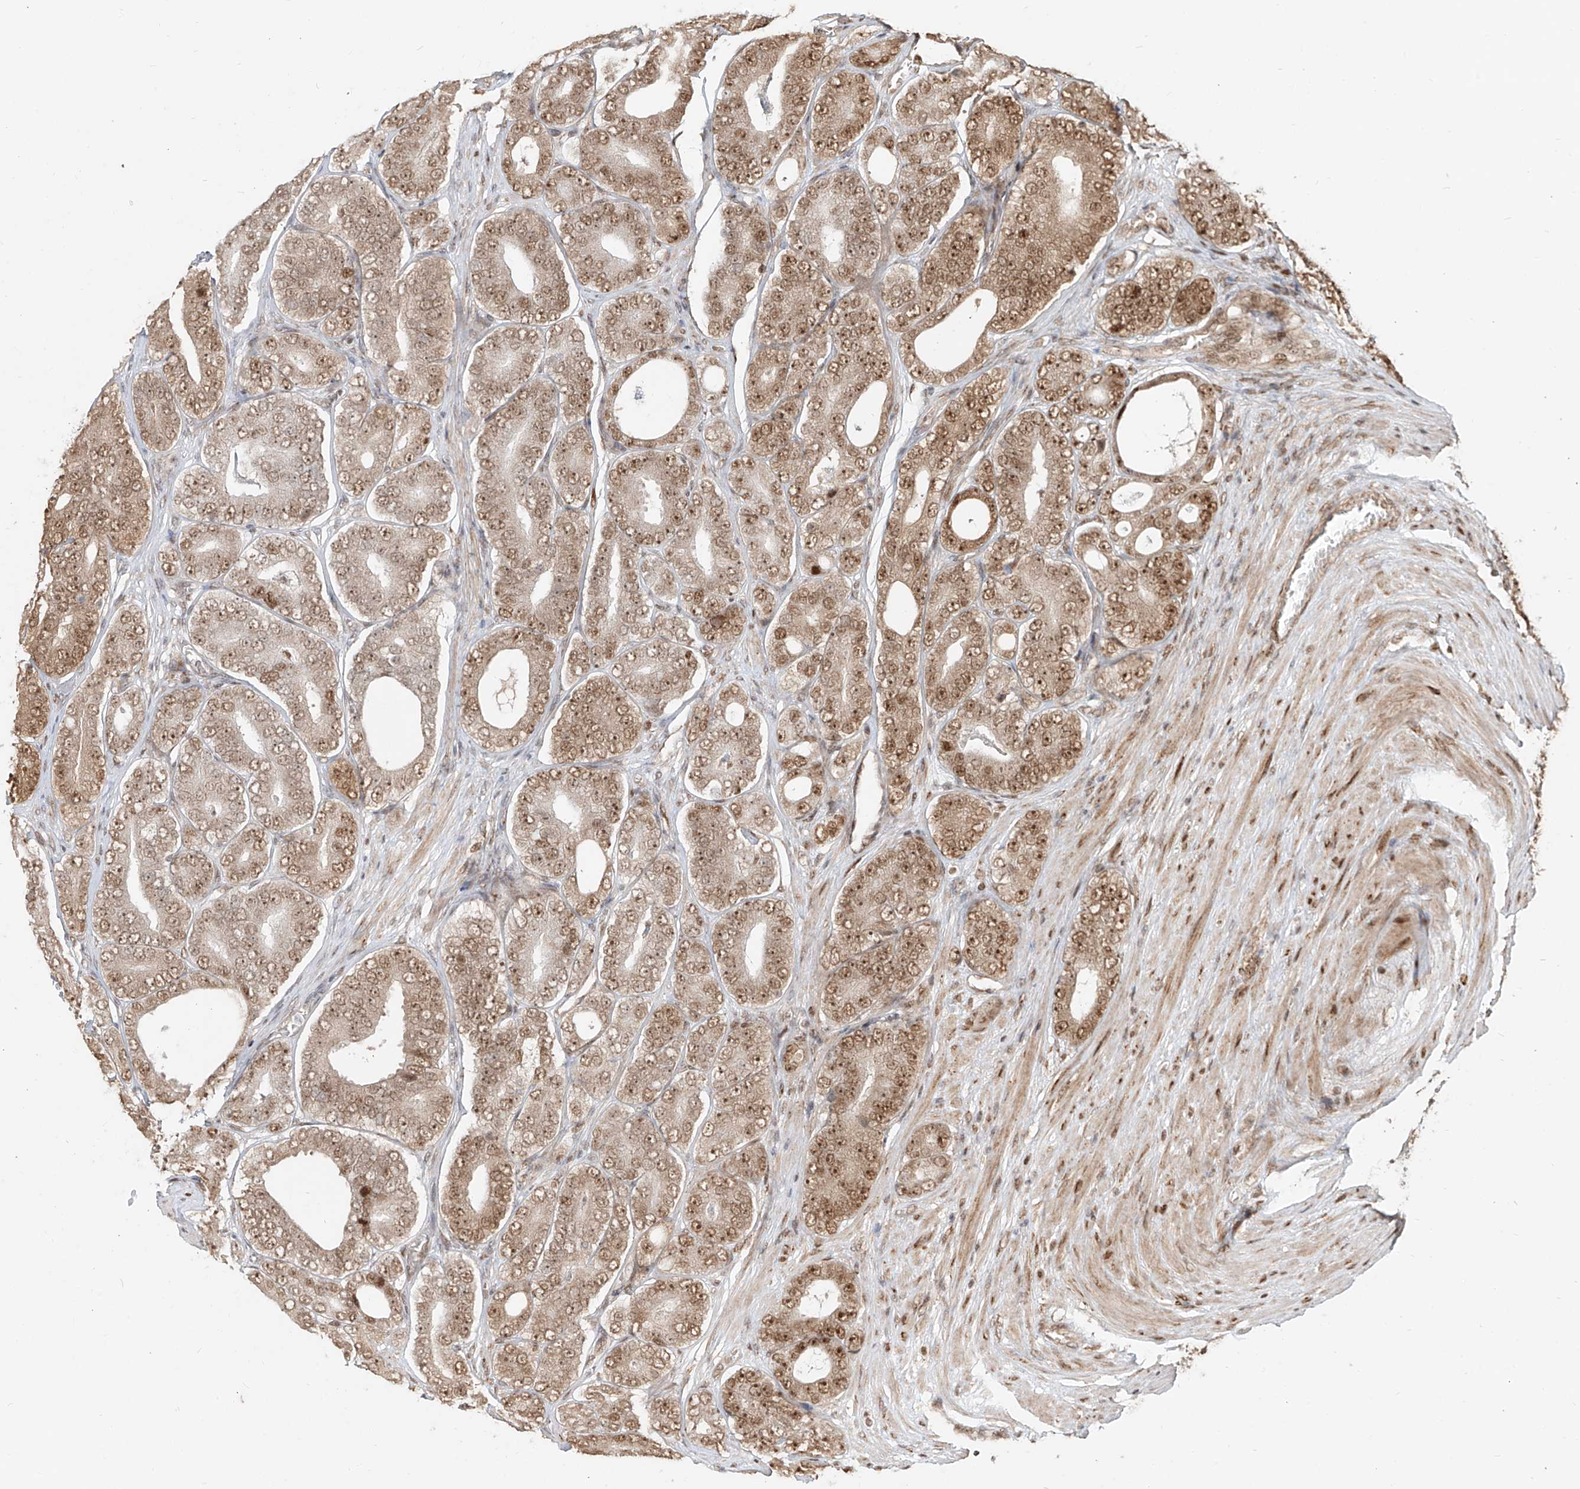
{"staining": {"intensity": "moderate", "quantity": ">75%", "location": "nuclear"}, "tissue": "prostate cancer", "cell_type": "Tumor cells", "image_type": "cancer", "snomed": [{"axis": "morphology", "description": "Adenocarcinoma, High grade"}, {"axis": "topography", "description": "Prostate"}], "caption": "Brown immunohistochemical staining in human prostate cancer reveals moderate nuclear positivity in approximately >75% of tumor cells. (Brightfield microscopy of DAB IHC at high magnification).", "gene": "ZNF710", "patient": {"sex": "male", "age": 56}}